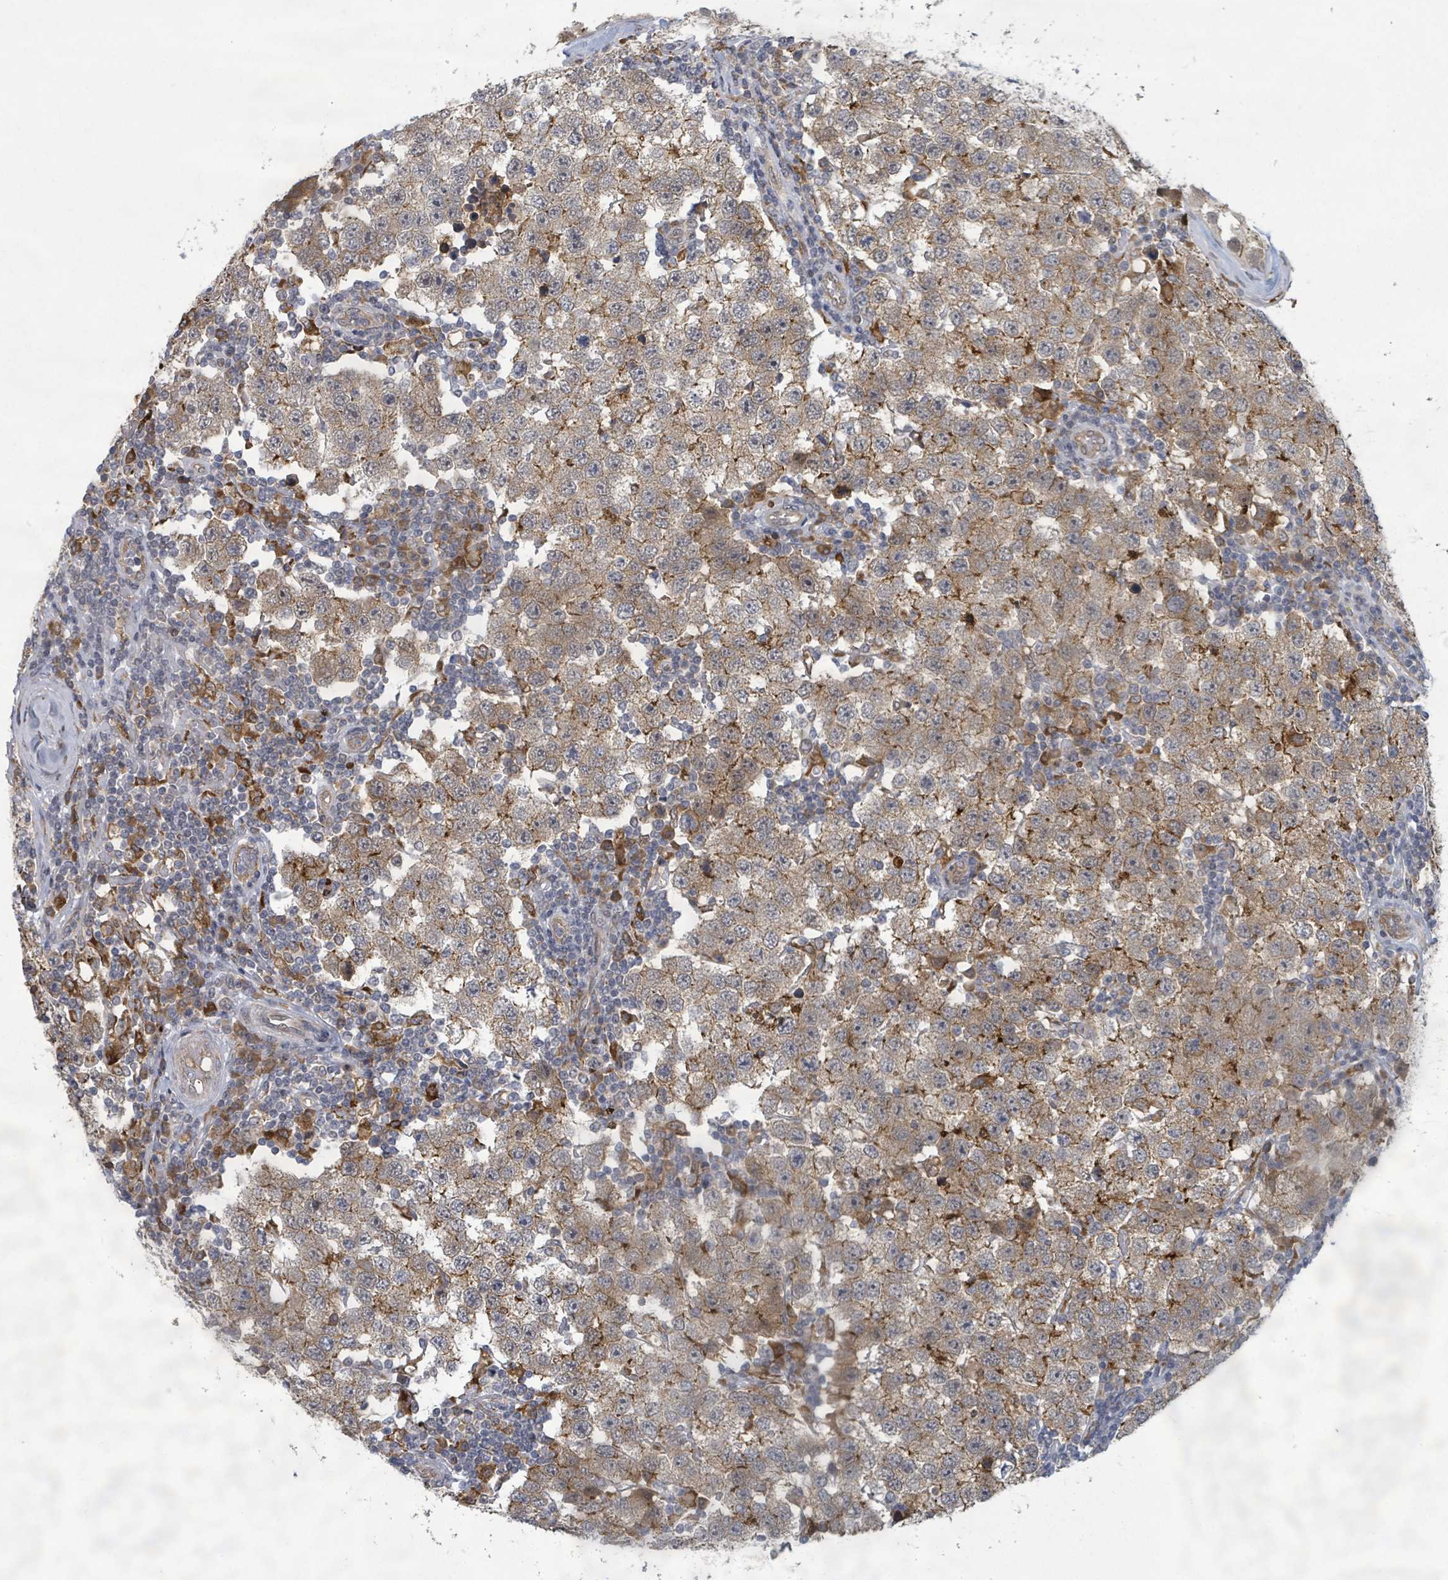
{"staining": {"intensity": "moderate", "quantity": "25%-75%", "location": "cytoplasmic/membranous"}, "tissue": "testis cancer", "cell_type": "Tumor cells", "image_type": "cancer", "snomed": [{"axis": "morphology", "description": "Seminoma, NOS"}, {"axis": "topography", "description": "Testis"}], "caption": "Immunohistochemistry micrograph of neoplastic tissue: human testis cancer (seminoma) stained using immunohistochemistry (IHC) shows medium levels of moderate protein expression localized specifically in the cytoplasmic/membranous of tumor cells, appearing as a cytoplasmic/membranous brown color.", "gene": "SHROOM2", "patient": {"sex": "male", "age": 34}}